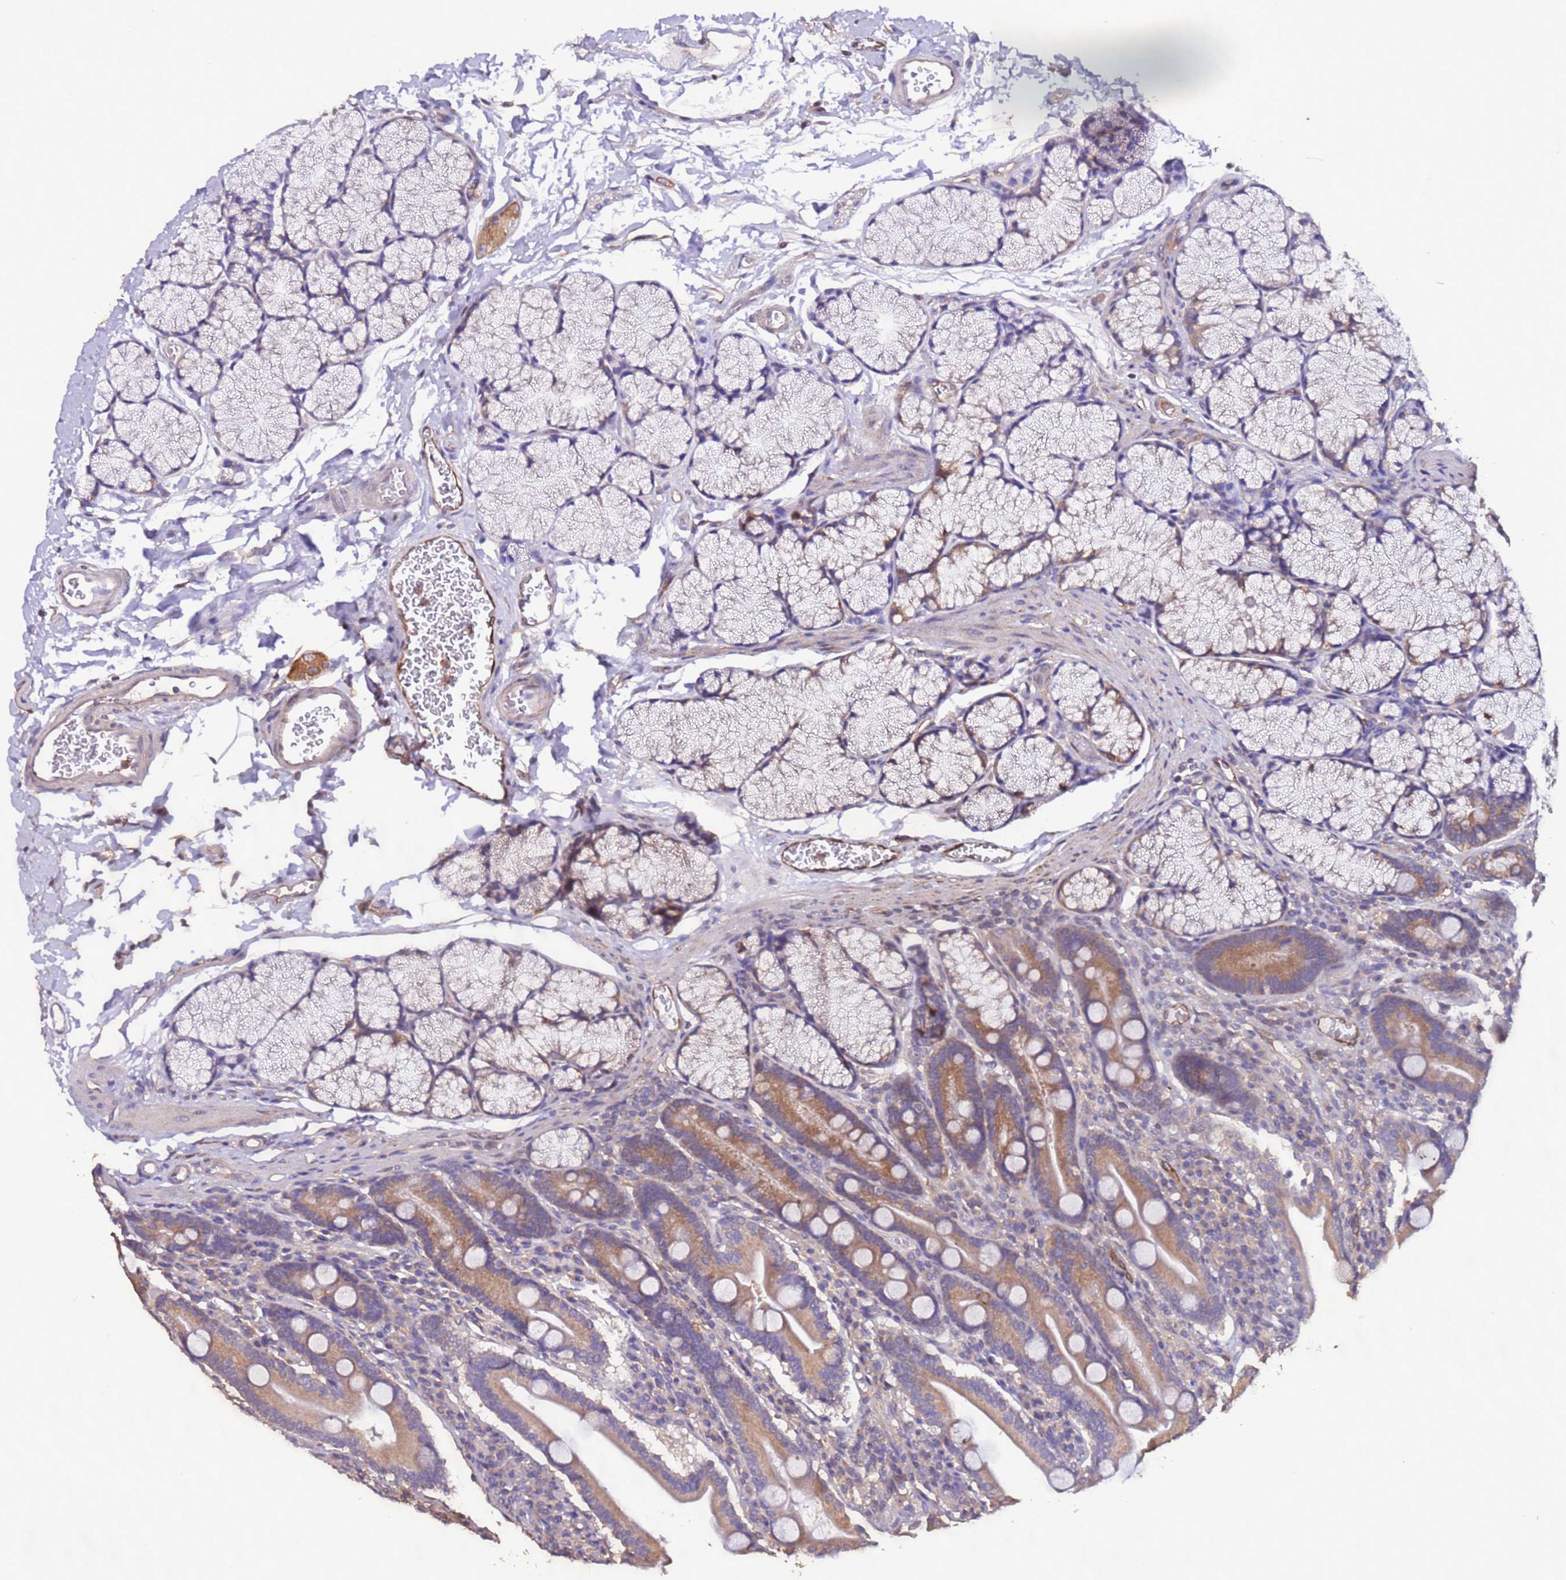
{"staining": {"intensity": "moderate", "quantity": ">75%", "location": "cytoplasmic/membranous"}, "tissue": "duodenum", "cell_type": "Glandular cells", "image_type": "normal", "snomed": [{"axis": "morphology", "description": "Normal tissue, NOS"}, {"axis": "topography", "description": "Duodenum"}], "caption": "Protein staining reveals moderate cytoplasmic/membranous staining in approximately >75% of glandular cells in normal duodenum.", "gene": "SLC41A3", "patient": {"sex": "male", "age": 35}}